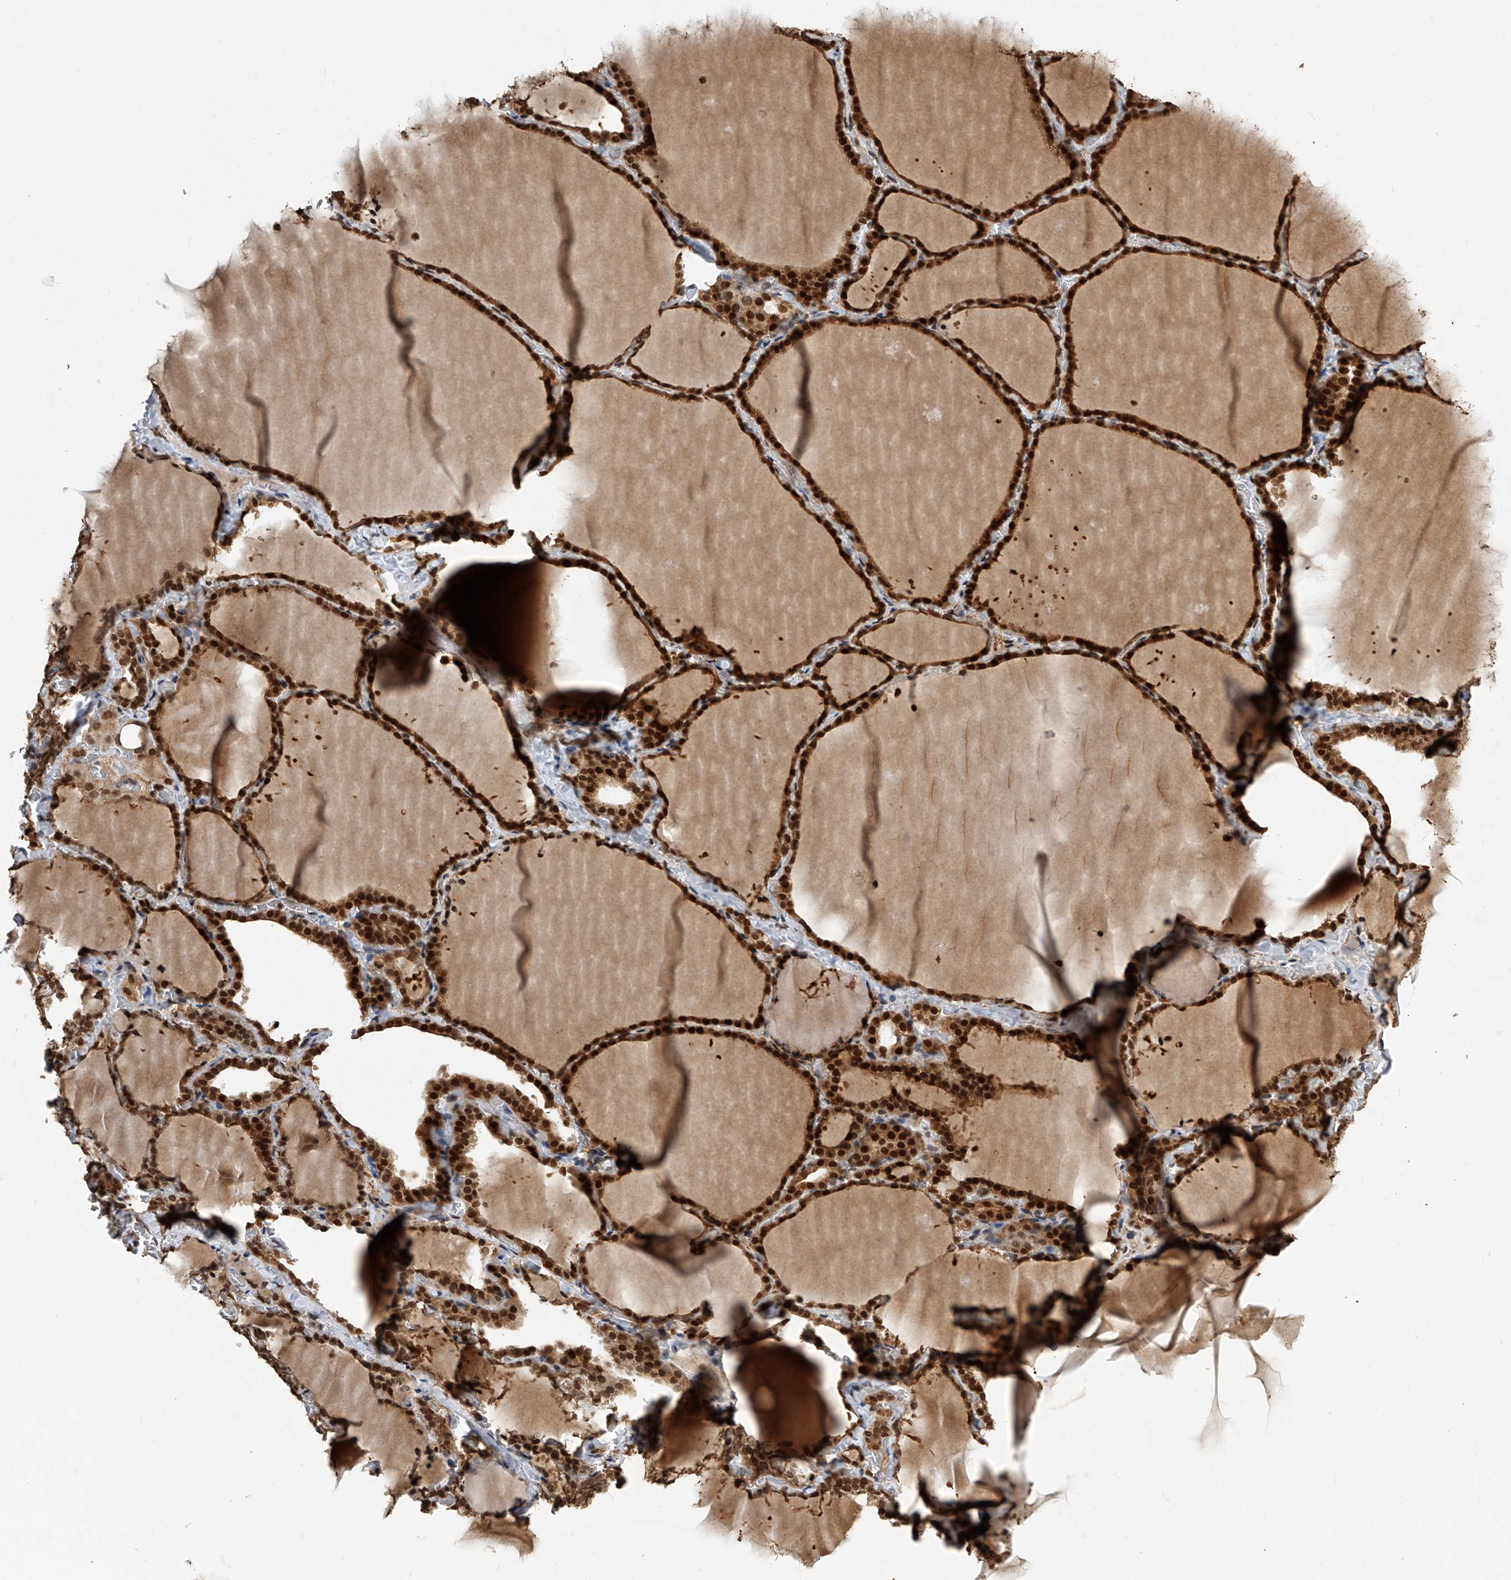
{"staining": {"intensity": "strong", "quantity": ">75%", "location": "cytoplasmic/membranous,nuclear"}, "tissue": "thyroid gland", "cell_type": "Glandular cells", "image_type": "normal", "snomed": [{"axis": "morphology", "description": "Normal tissue, NOS"}, {"axis": "topography", "description": "Thyroid gland"}], "caption": "Immunohistochemical staining of normal human thyroid gland exhibits >75% levels of strong cytoplasmic/membranous,nuclear protein positivity in about >75% of glandular cells.", "gene": "CFAP410", "patient": {"sex": "female", "age": 22}}